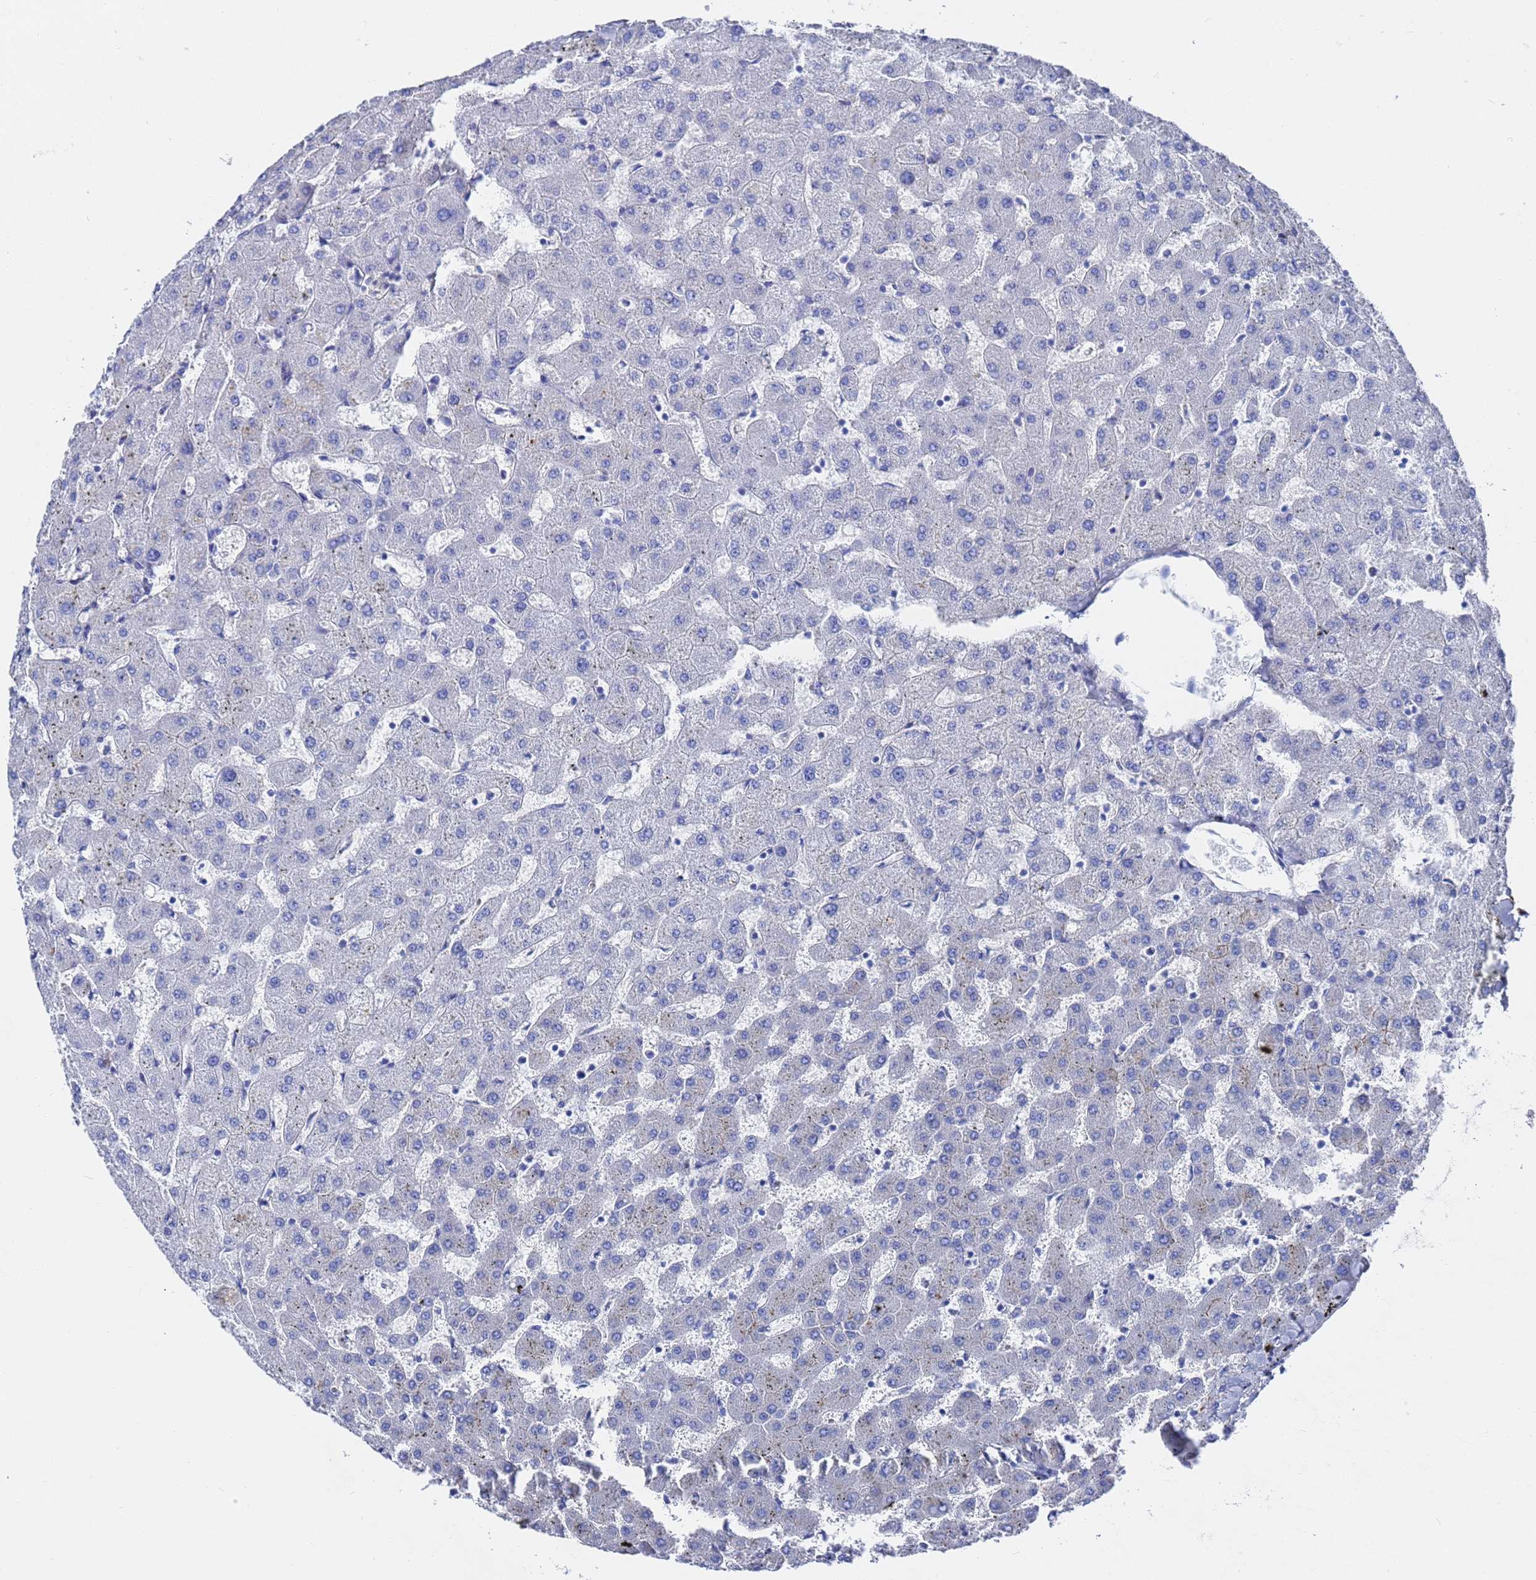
{"staining": {"intensity": "negative", "quantity": "none", "location": "none"}, "tissue": "liver", "cell_type": "Cholangiocytes", "image_type": "normal", "snomed": [{"axis": "morphology", "description": "Normal tissue, NOS"}, {"axis": "topography", "description": "Liver"}], "caption": "Cholangiocytes show no significant positivity in benign liver. The staining was performed using DAB (3,3'-diaminobenzidine) to visualize the protein expression in brown, while the nuclei were stained in blue with hematoxylin (Magnification: 20x).", "gene": "GGT1", "patient": {"sex": "female", "age": 63}}